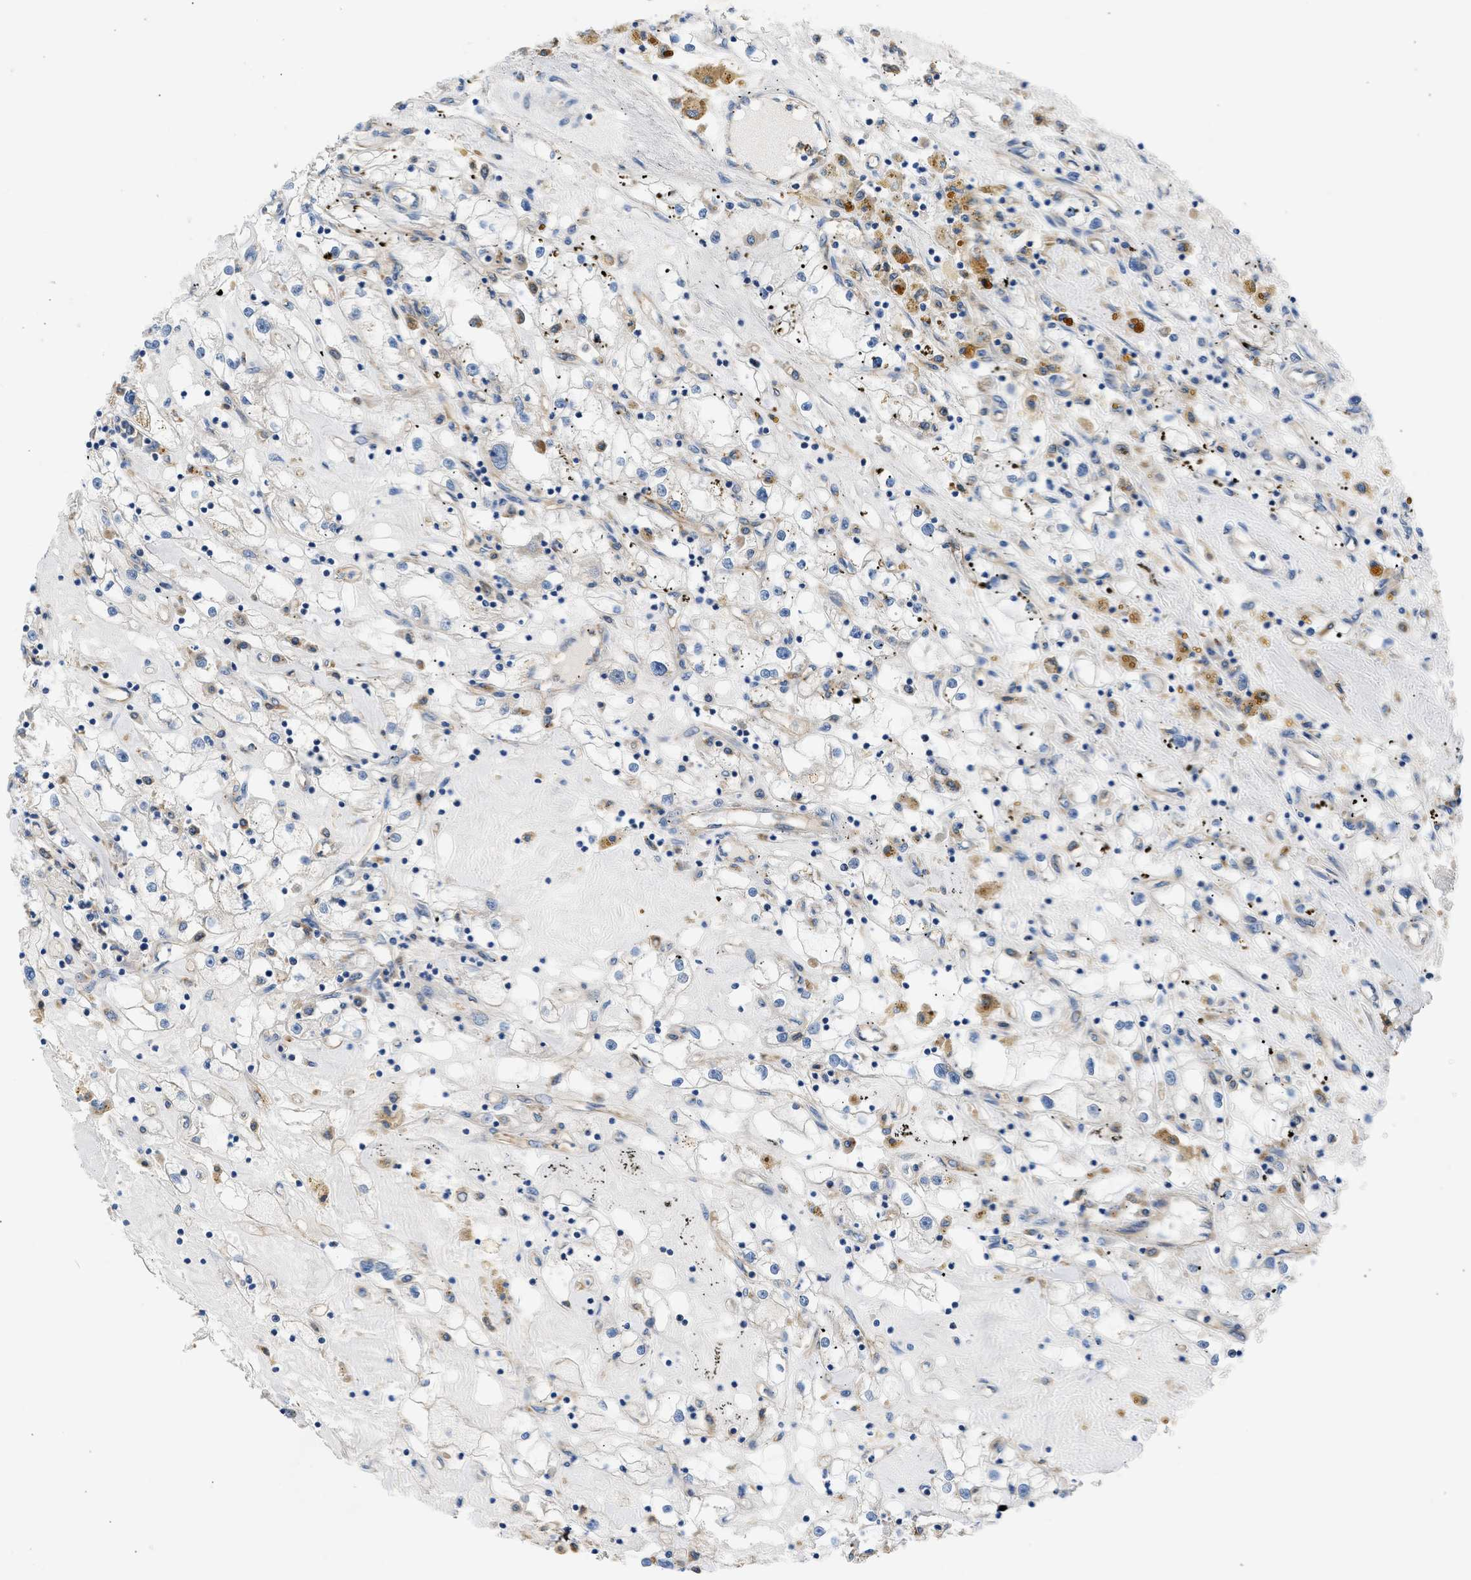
{"staining": {"intensity": "negative", "quantity": "none", "location": "none"}, "tissue": "renal cancer", "cell_type": "Tumor cells", "image_type": "cancer", "snomed": [{"axis": "morphology", "description": "Adenocarcinoma, NOS"}, {"axis": "topography", "description": "Kidney"}], "caption": "The IHC image has no significant expression in tumor cells of renal cancer tissue.", "gene": "ULK4", "patient": {"sex": "male", "age": 56}}